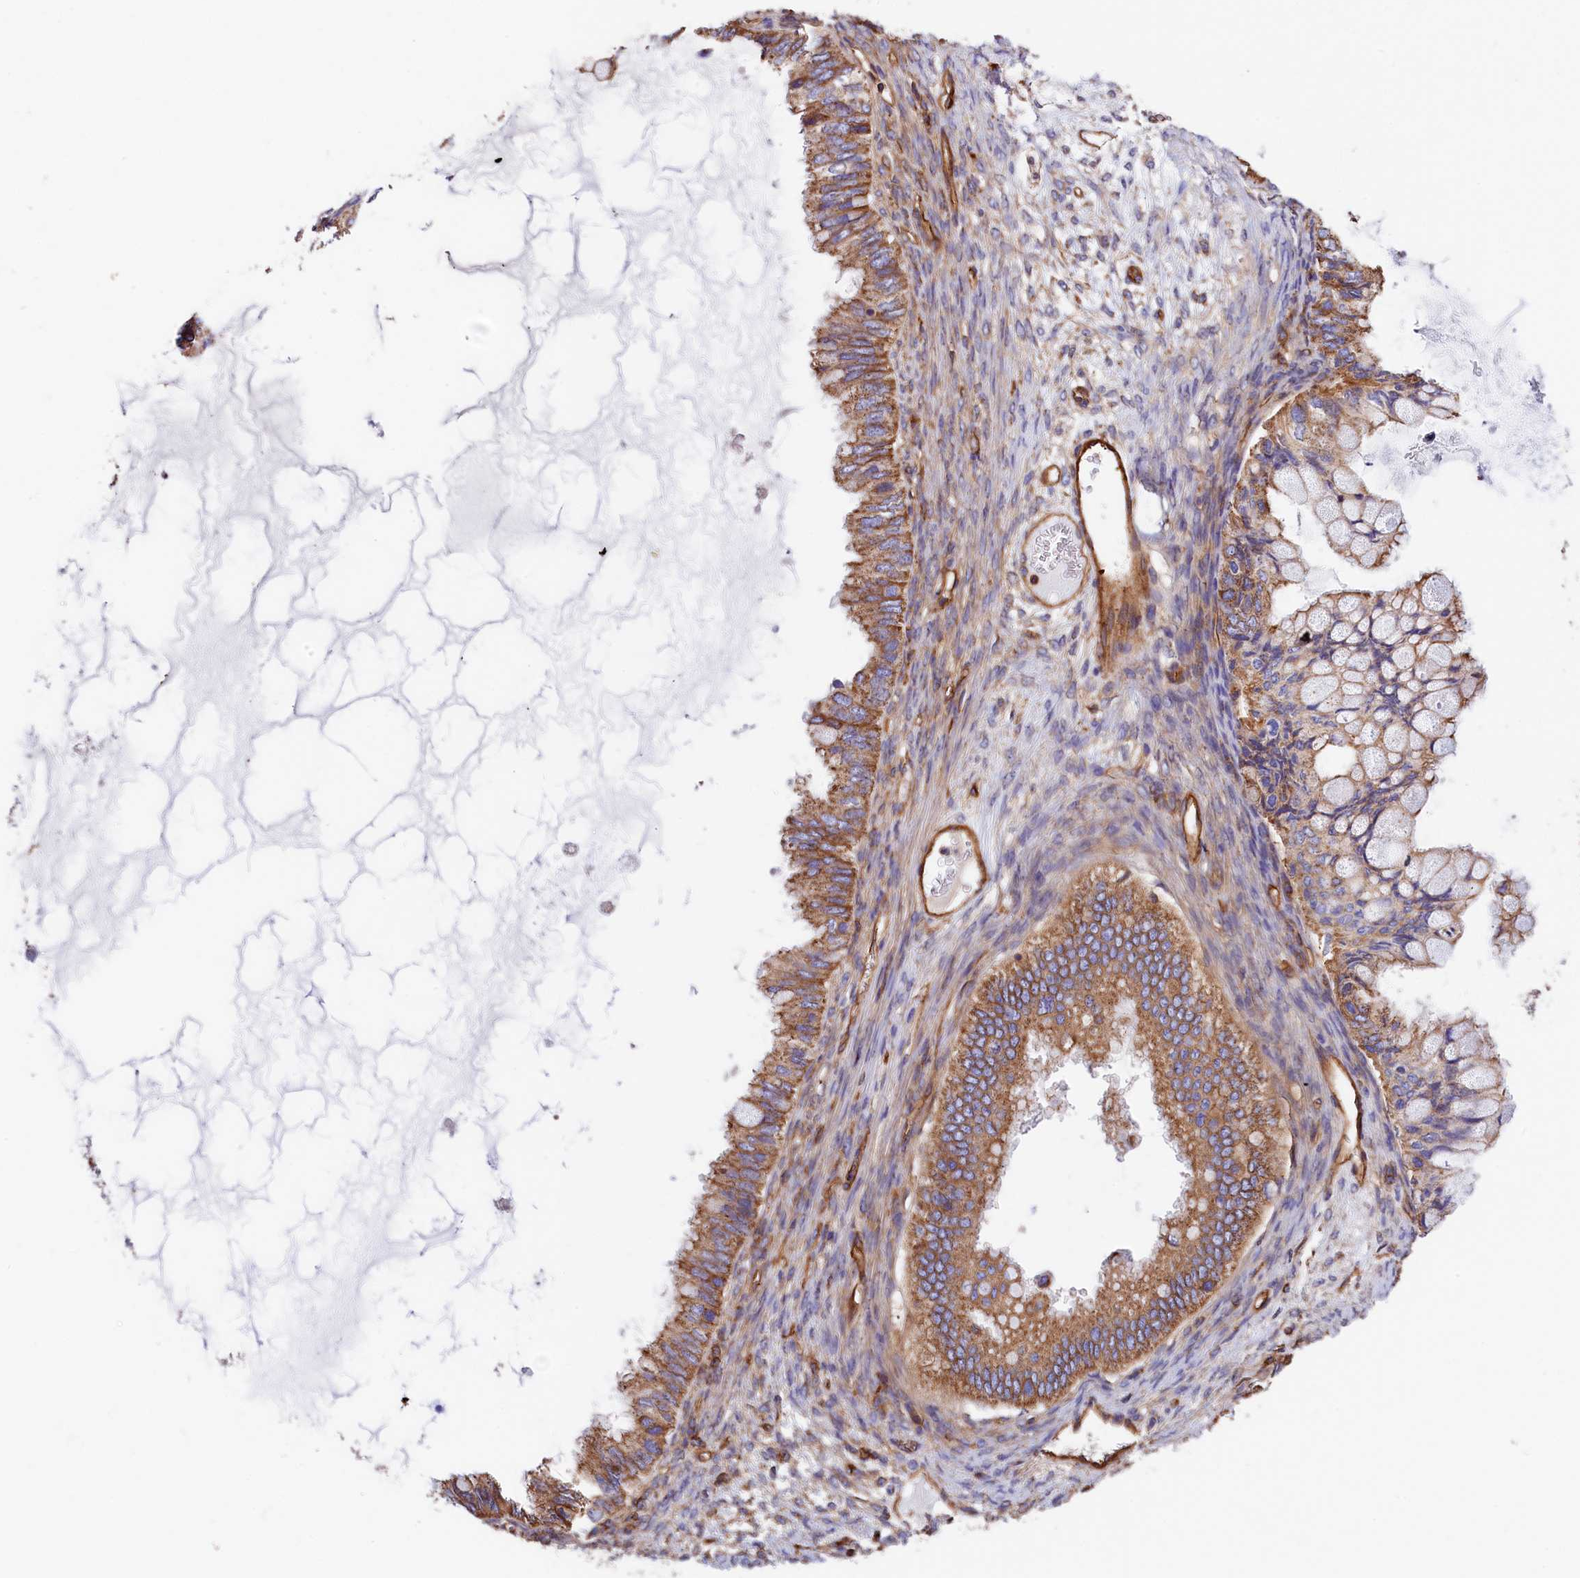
{"staining": {"intensity": "strong", "quantity": ">75%", "location": "cytoplasmic/membranous"}, "tissue": "ovarian cancer", "cell_type": "Tumor cells", "image_type": "cancer", "snomed": [{"axis": "morphology", "description": "Cystadenocarcinoma, mucinous, NOS"}, {"axis": "topography", "description": "Ovary"}], "caption": "Immunohistochemical staining of ovarian cancer (mucinous cystadenocarcinoma) reveals high levels of strong cytoplasmic/membranous expression in about >75% of tumor cells. (DAB (3,3'-diaminobenzidine) = brown stain, brightfield microscopy at high magnification).", "gene": "ATP2B4", "patient": {"sex": "female", "age": 80}}